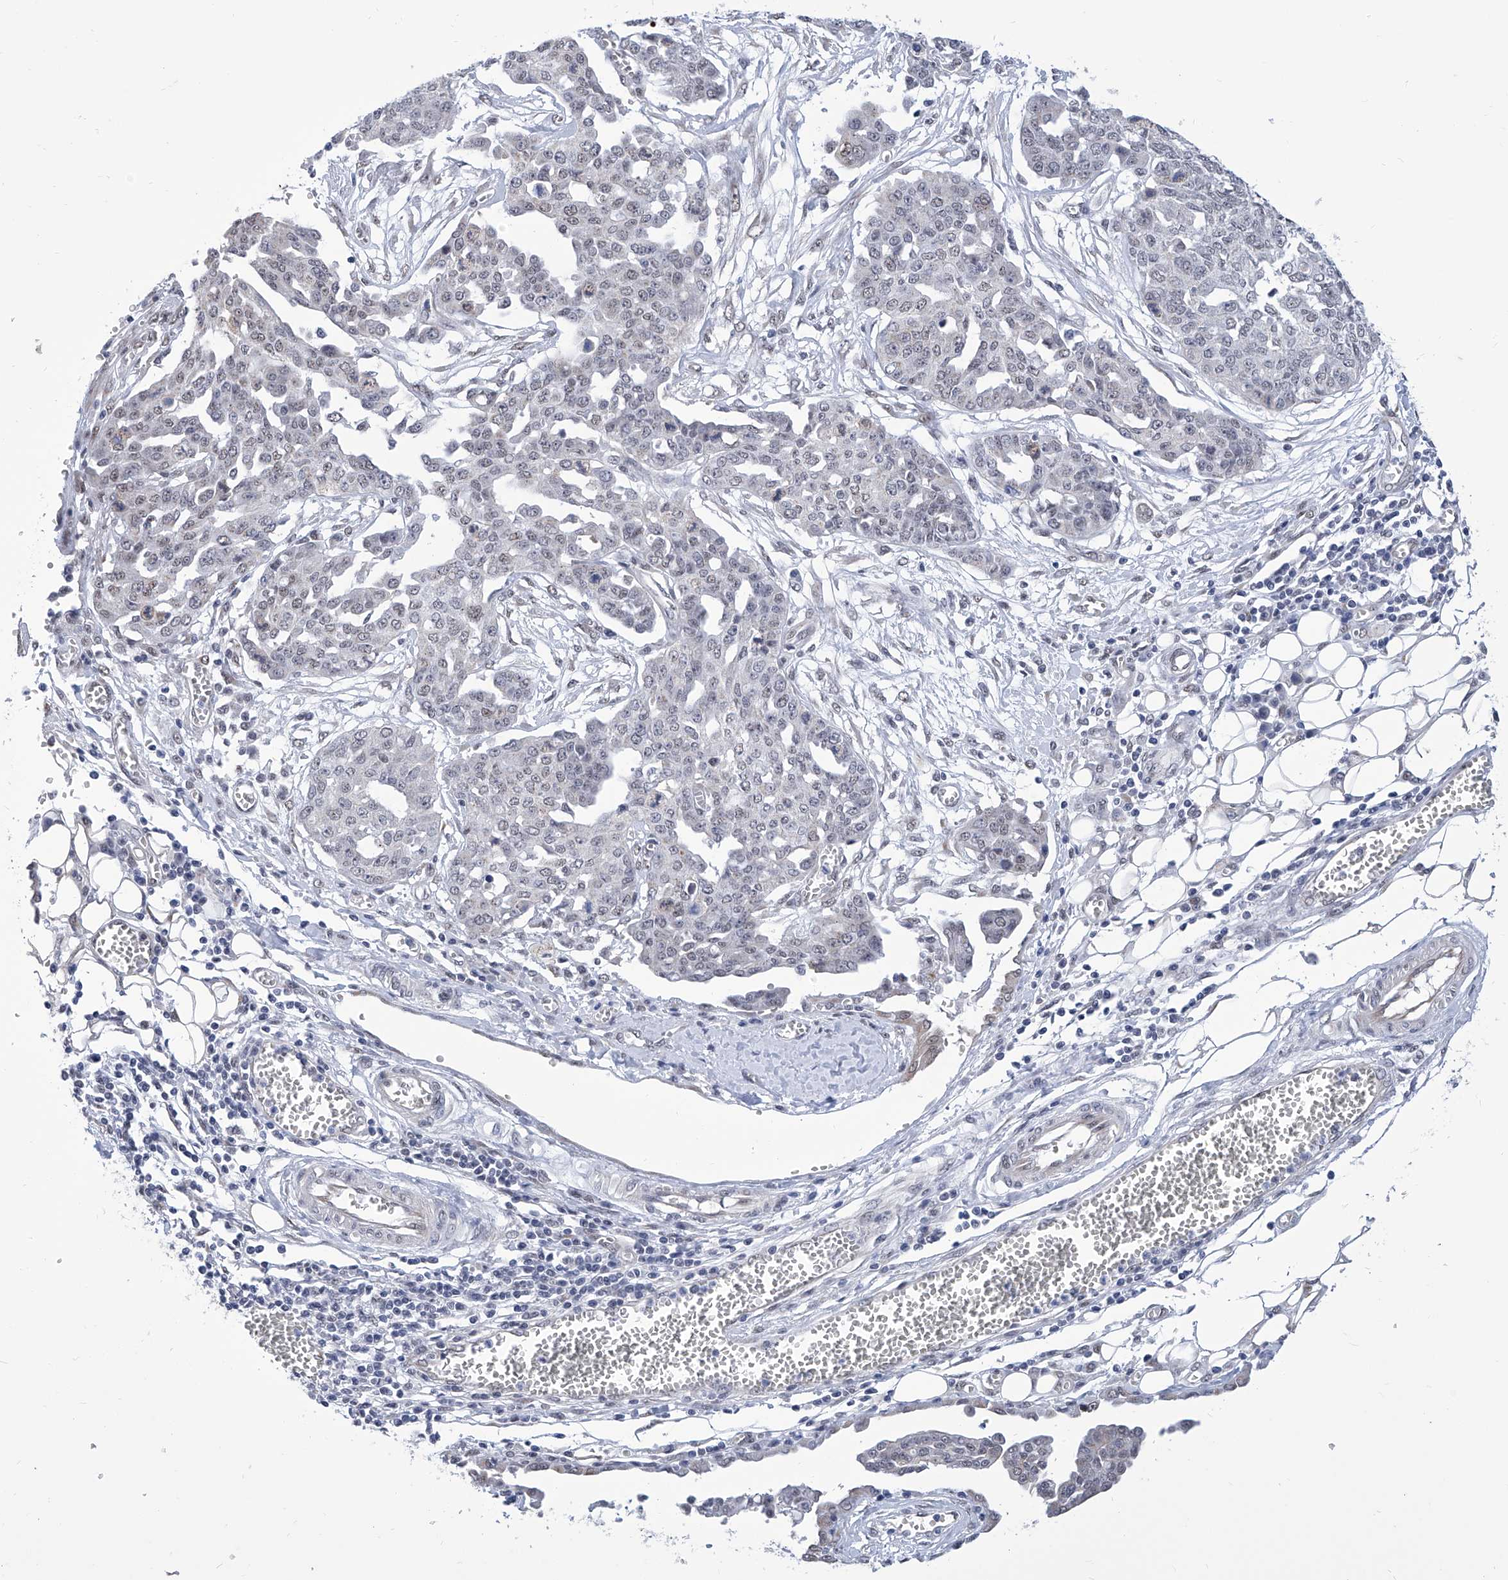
{"staining": {"intensity": "weak", "quantity": "<25%", "location": "nuclear"}, "tissue": "ovarian cancer", "cell_type": "Tumor cells", "image_type": "cancer", "snomed": [{"axis": "morphology", "description": "Cystadenocarcinoma, serous, NOS"}, {"axis": "topography", "description": "Soft tissue"}, {"axis": "topography", "description": "Ovary"}], "caption": "IHC image of neoplastic tissue: human ovarian serous cystadenocarcinoma stained with DAB reveals no significant protein staining in tumor cells. The staining is performed using DAB brown chromogen with nuclei counter-stained in using hematoxylin.", "gene": "SART1", "patient": {"sex": "female", "age": 57}}